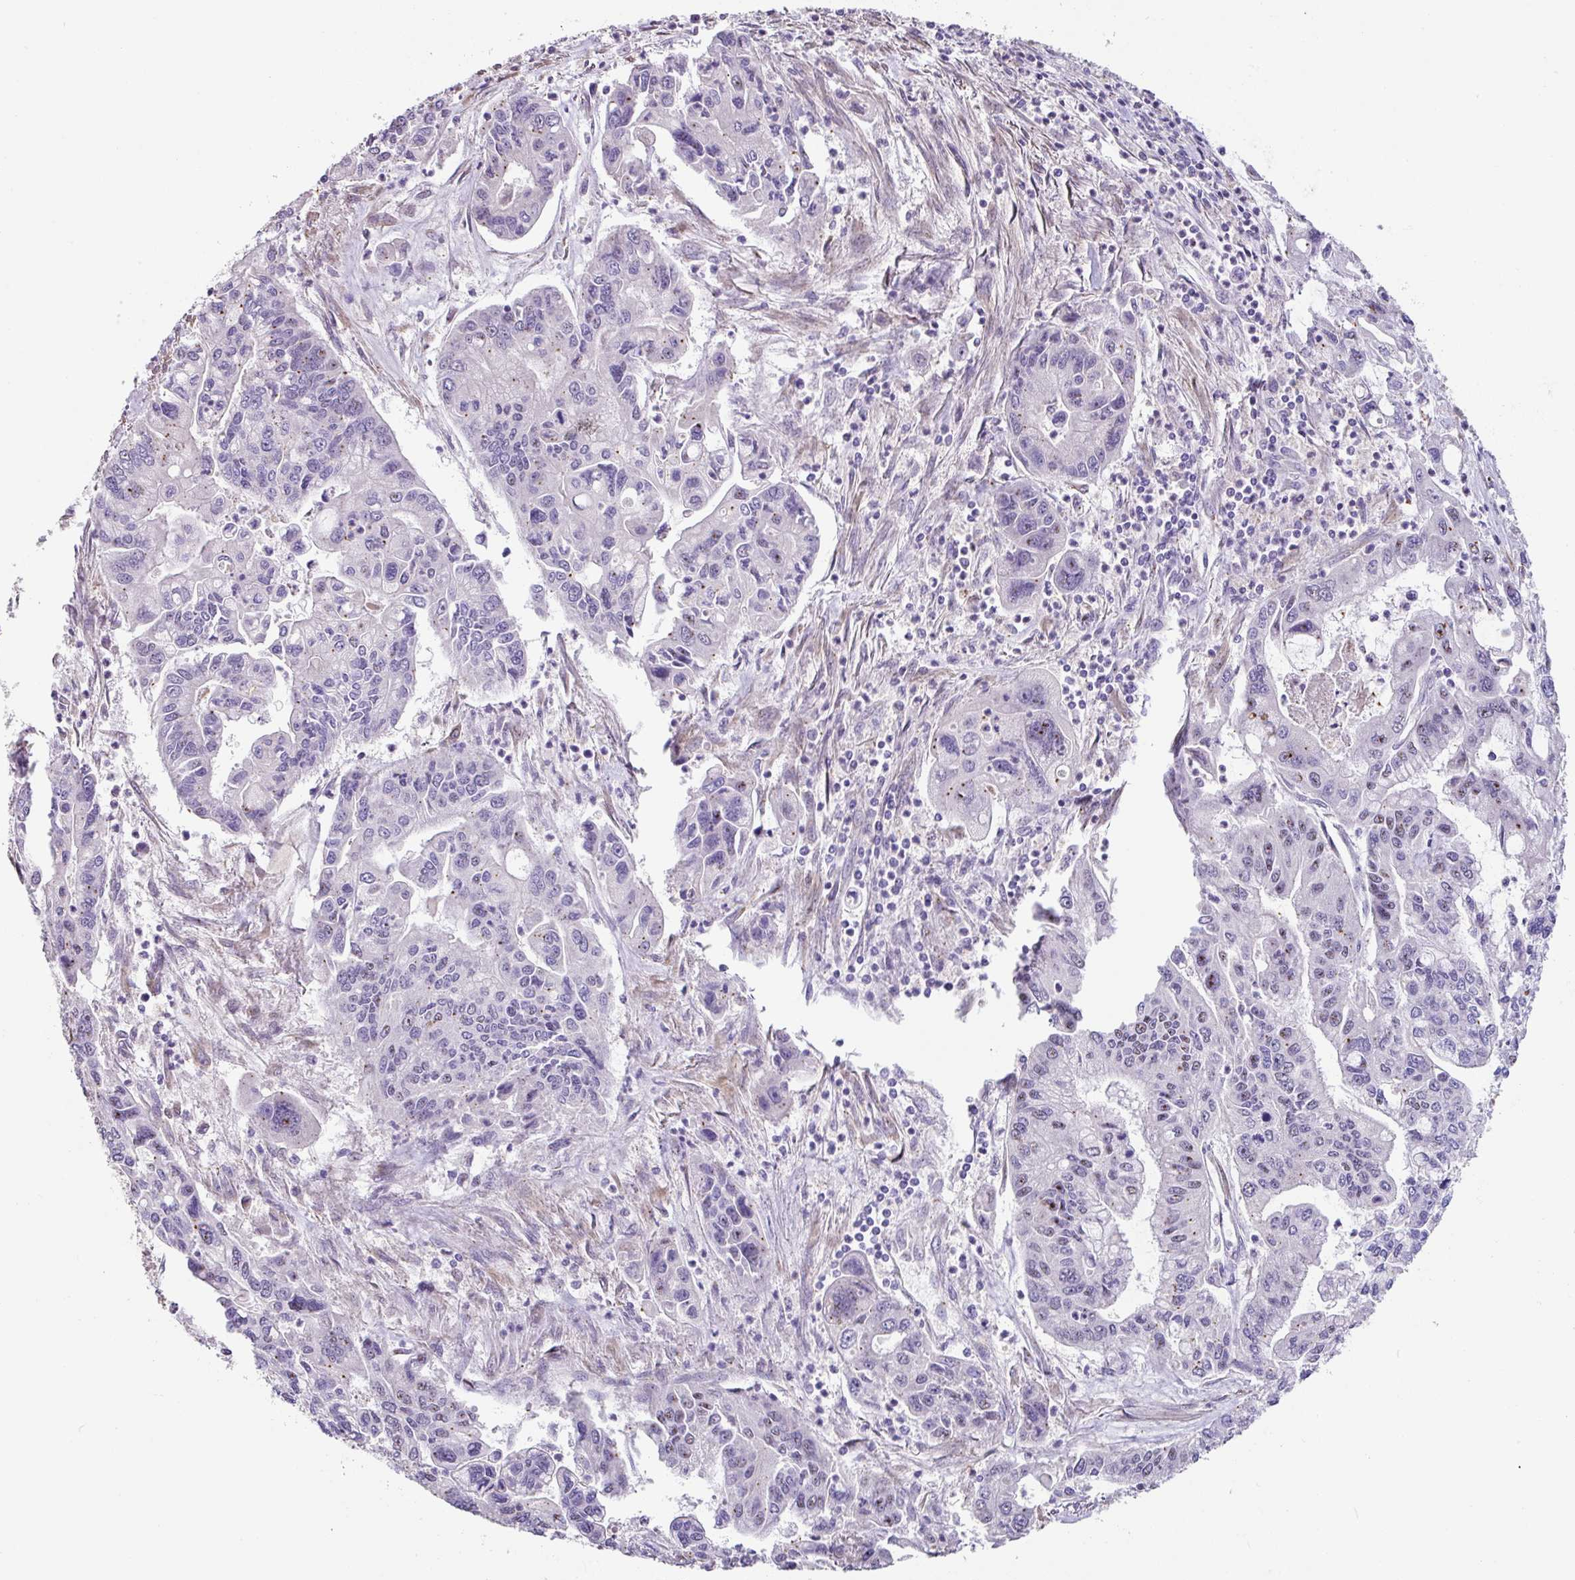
{"staining": {"intensity": "moderate", "quantity": "<25%", "location": "nuclear"}, "tissue": "pancreatic cancer", "cell_type": "Tumor cells", "image_type": "cancer", "snomed": [{"axis": "morphology", "description": "Adenocarcinoma, NOS"}, {"axis": "topography", "description": "Pancreas"}], "caption": "A low amount of moderate nuclear staining is identified in approximately <25% of tumor cells in adenocarcinoma (pancreatic) tissue. The protein of interest is stained brown, and the nuclei are stained in blue (DAB IHC with brightfield microscopy, high magnification).", "gene": "ZG16", "patient": {"sex": "male", "age": 62}}